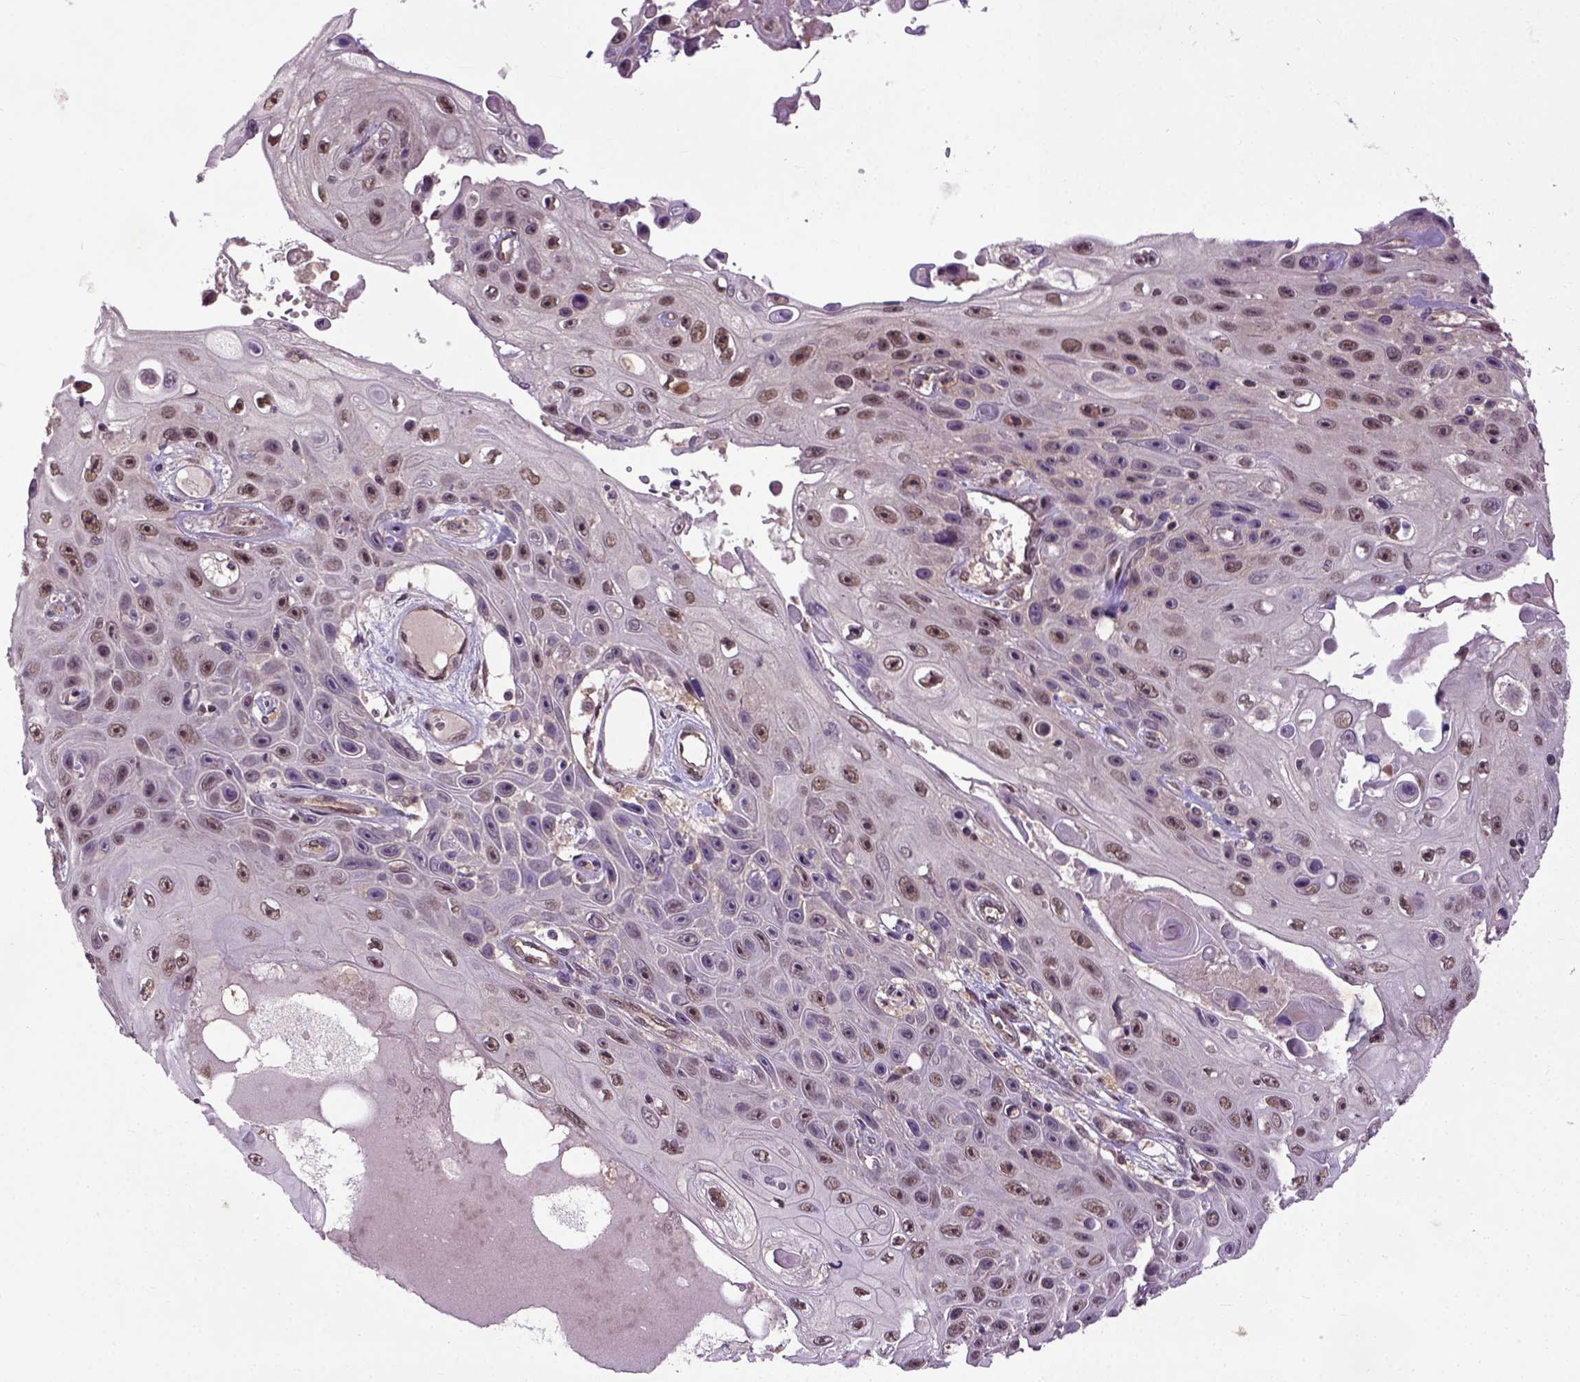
{"staining": {"intensity": "moderate", "quantity": "25%-75%", "location": "nuclear"}, "tissue": "skin cancer", "cell_type": "Tumor cells", "image_type": "cancer", "snomed": [{"axis": "morphology", "description": "Squamous cell carcinoma, NOS"}, {"axis": "topography", "description": "Skin"}], "caption": "IHC histopathology image of neoplastic tissue: skin cancer stained using immunohistochemistry shows medium levels of moderate protein expression localized specifically in the nuclear of tumor cells, appearing as a nuclear brown color.", "gene": "UBA3", "patient": {"sex": "male", "age": 82}}